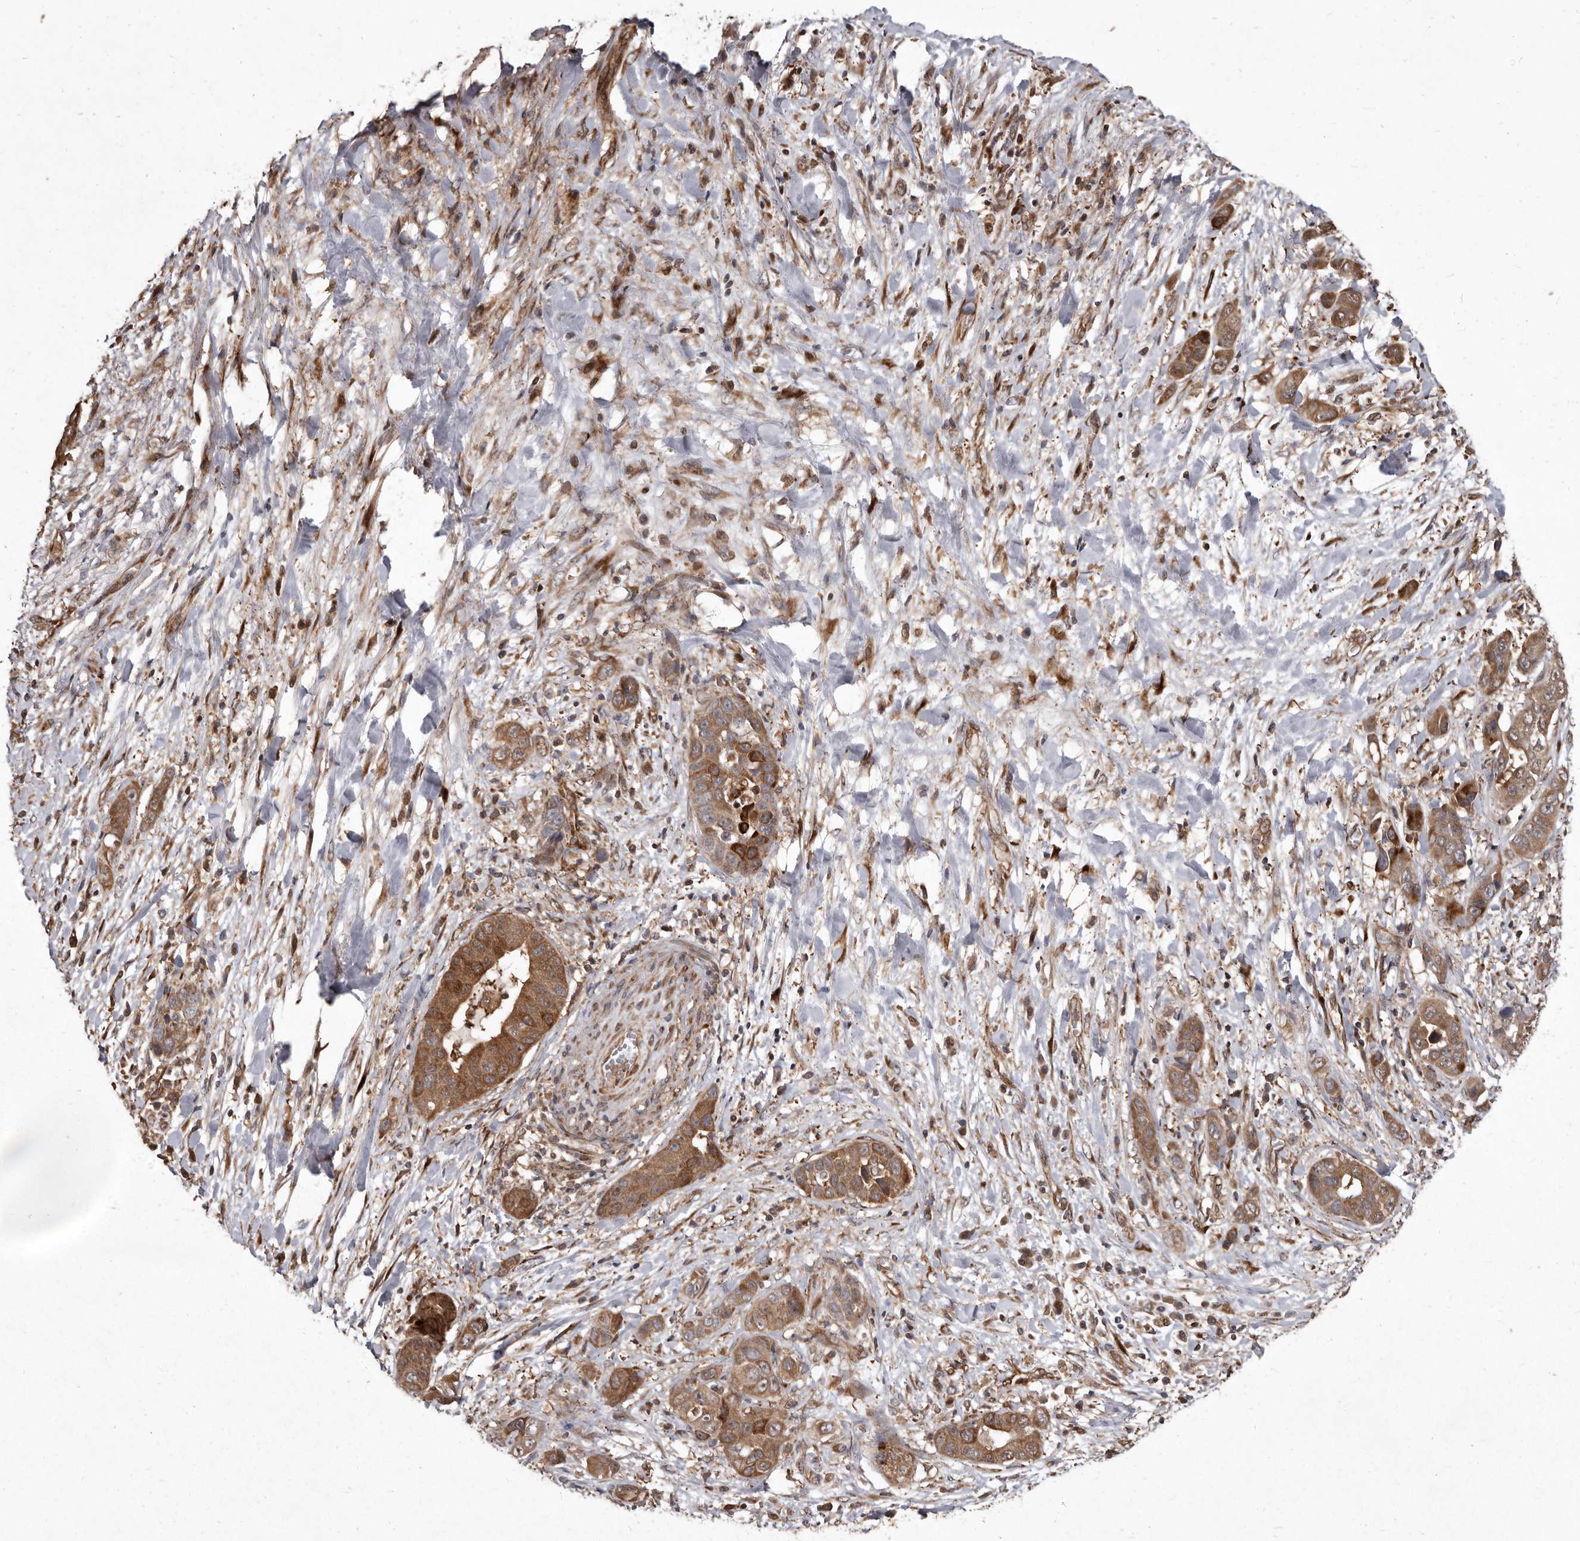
{"staining": {"intensity": "moderate", "quantity": ">75%", "location": "cytoplasmic/membranous"}, "tissue": "liver cancer", "cell_type": "Tumor cells", "image_type": "cancer", "snomed": [{"axis": "morphology", "description": "Cholangiocarcinoma"}, {"axis": "topography", "description": "Liver"}], "caption": "A medium amount of moderate cytoplasmic/membranous positivity is identified in about >75% of tumor cells in liver cancer (cholangiocarcinoma) tissue. (Stains: DAB in brown, nuclei in blue, Microscopy: brightfield microscopy at high magnification).", "gene": "FLAD1", "patient": {"sex": "female", "age": 52}}